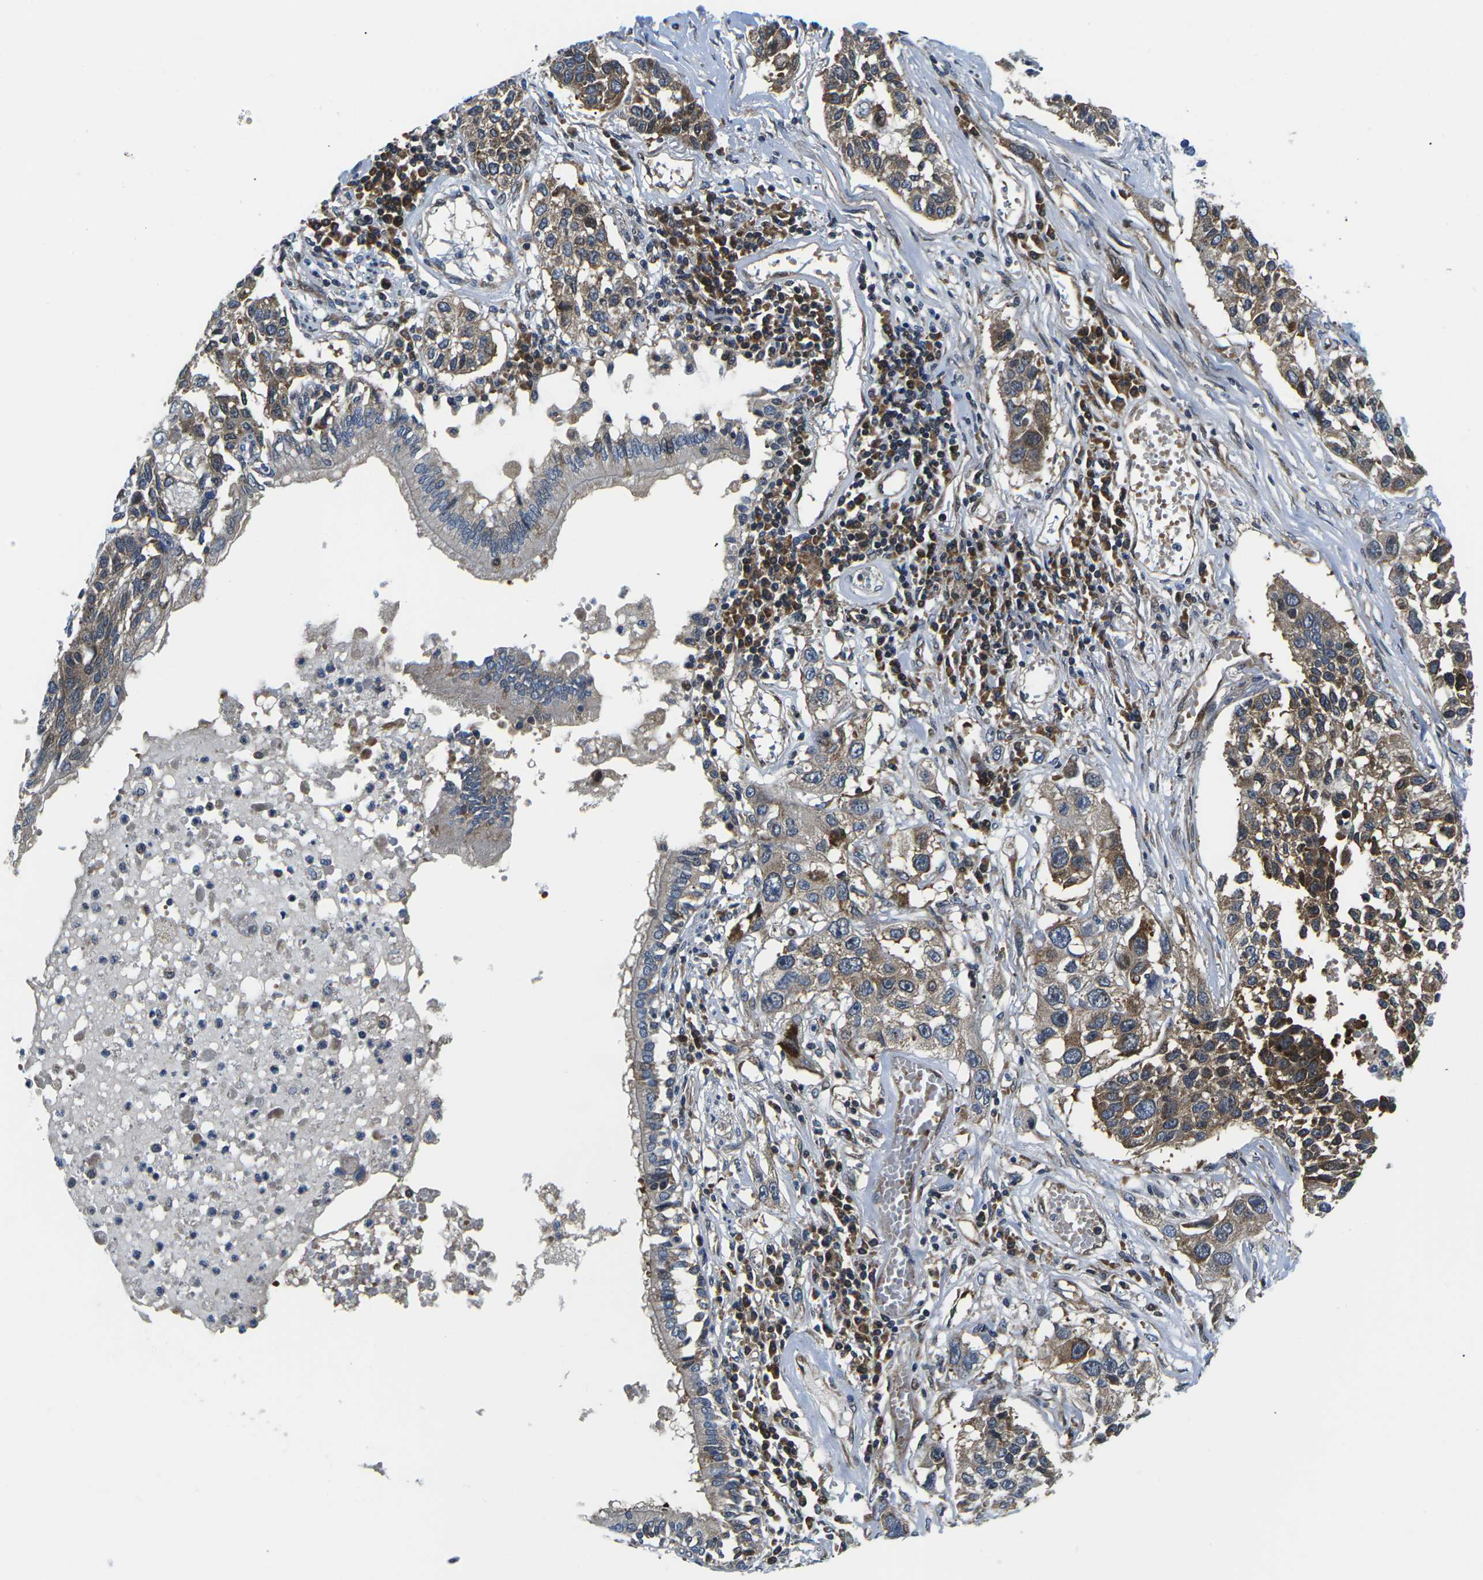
{"staining": {"intensity": "moderate", "quantity": "25%-75%", "location": "cytoplasmic/membranous"}, "tissue": "lung cancer", "cell_type": "Tumor cells", "image_type": "cancer", "snomed": [{"axis": "morphology", "description": "Squamous cell carcinoma, NOS"}, {"axis": "topography", "description": "Lung"}], "caption": "This micrograph demonstrates IHC staining of lung squamous cell carcinoma, with medium moderate cytoplasmic/membranous positivity in approximately 25%-75% of tumor cells.", "gene": "EIF4E", "patient": {"sex": "male", "age": 71}}